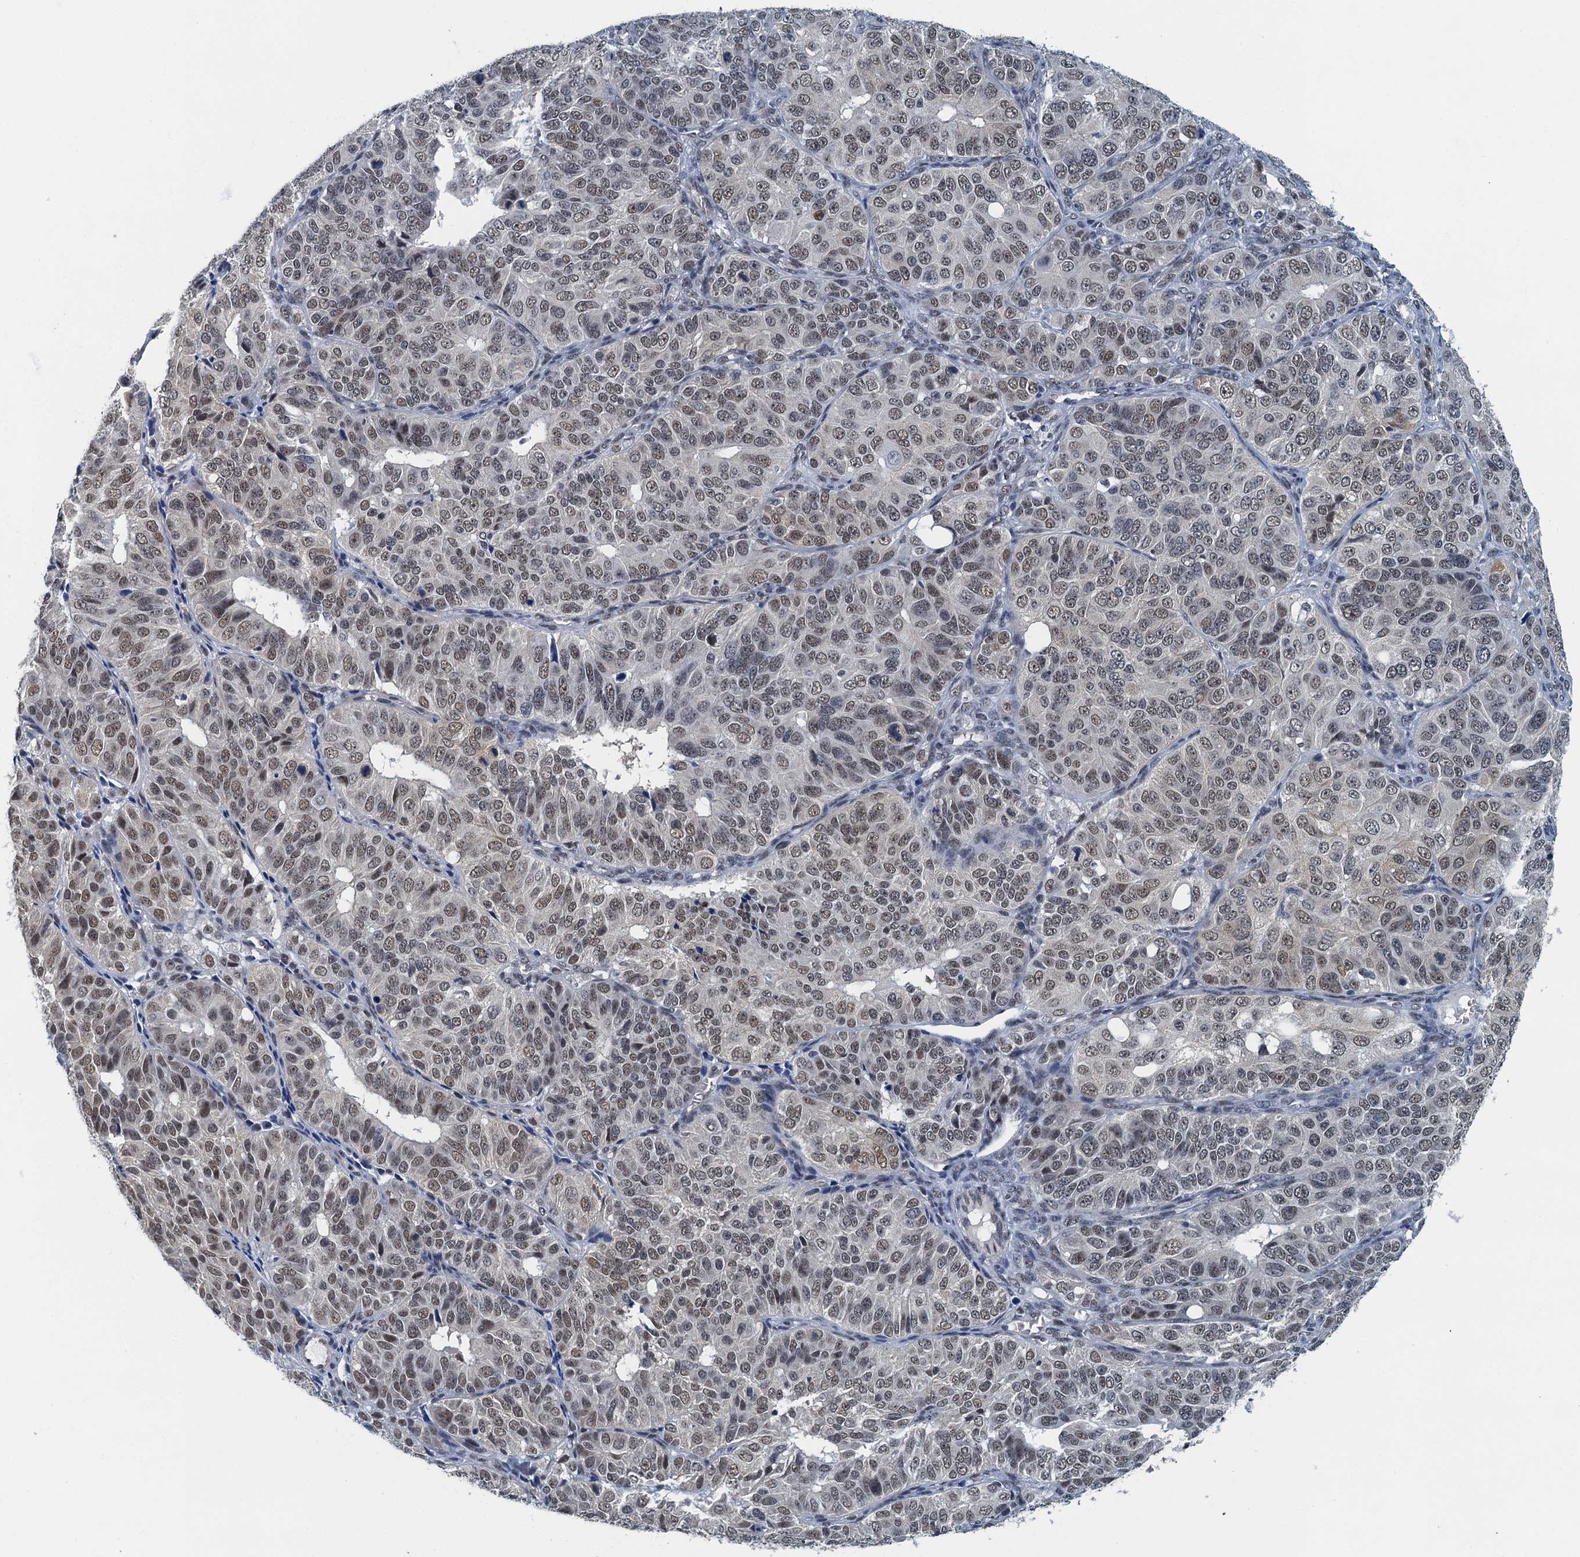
{"staining": {"intensity": "moderate", "quantity": ">75%", "location": "nuclear"}, "tissue": "ovarian cancer", "cell_type": "Tumor cells", "image_type": "cancer", "snomed": [{"axis": "morphology", "description": "Carcinoma, endometroid"}, {"axis": "topography", "description": "Ovary"}], "caption": "About >75% of tumor cells in human ovarian cancer demonstrate moderate nuclear protein positivity as visualized by brown immunohistochemical staining.", "gene": "GADL1", "patient": {"sex": "female", "age": 51}}